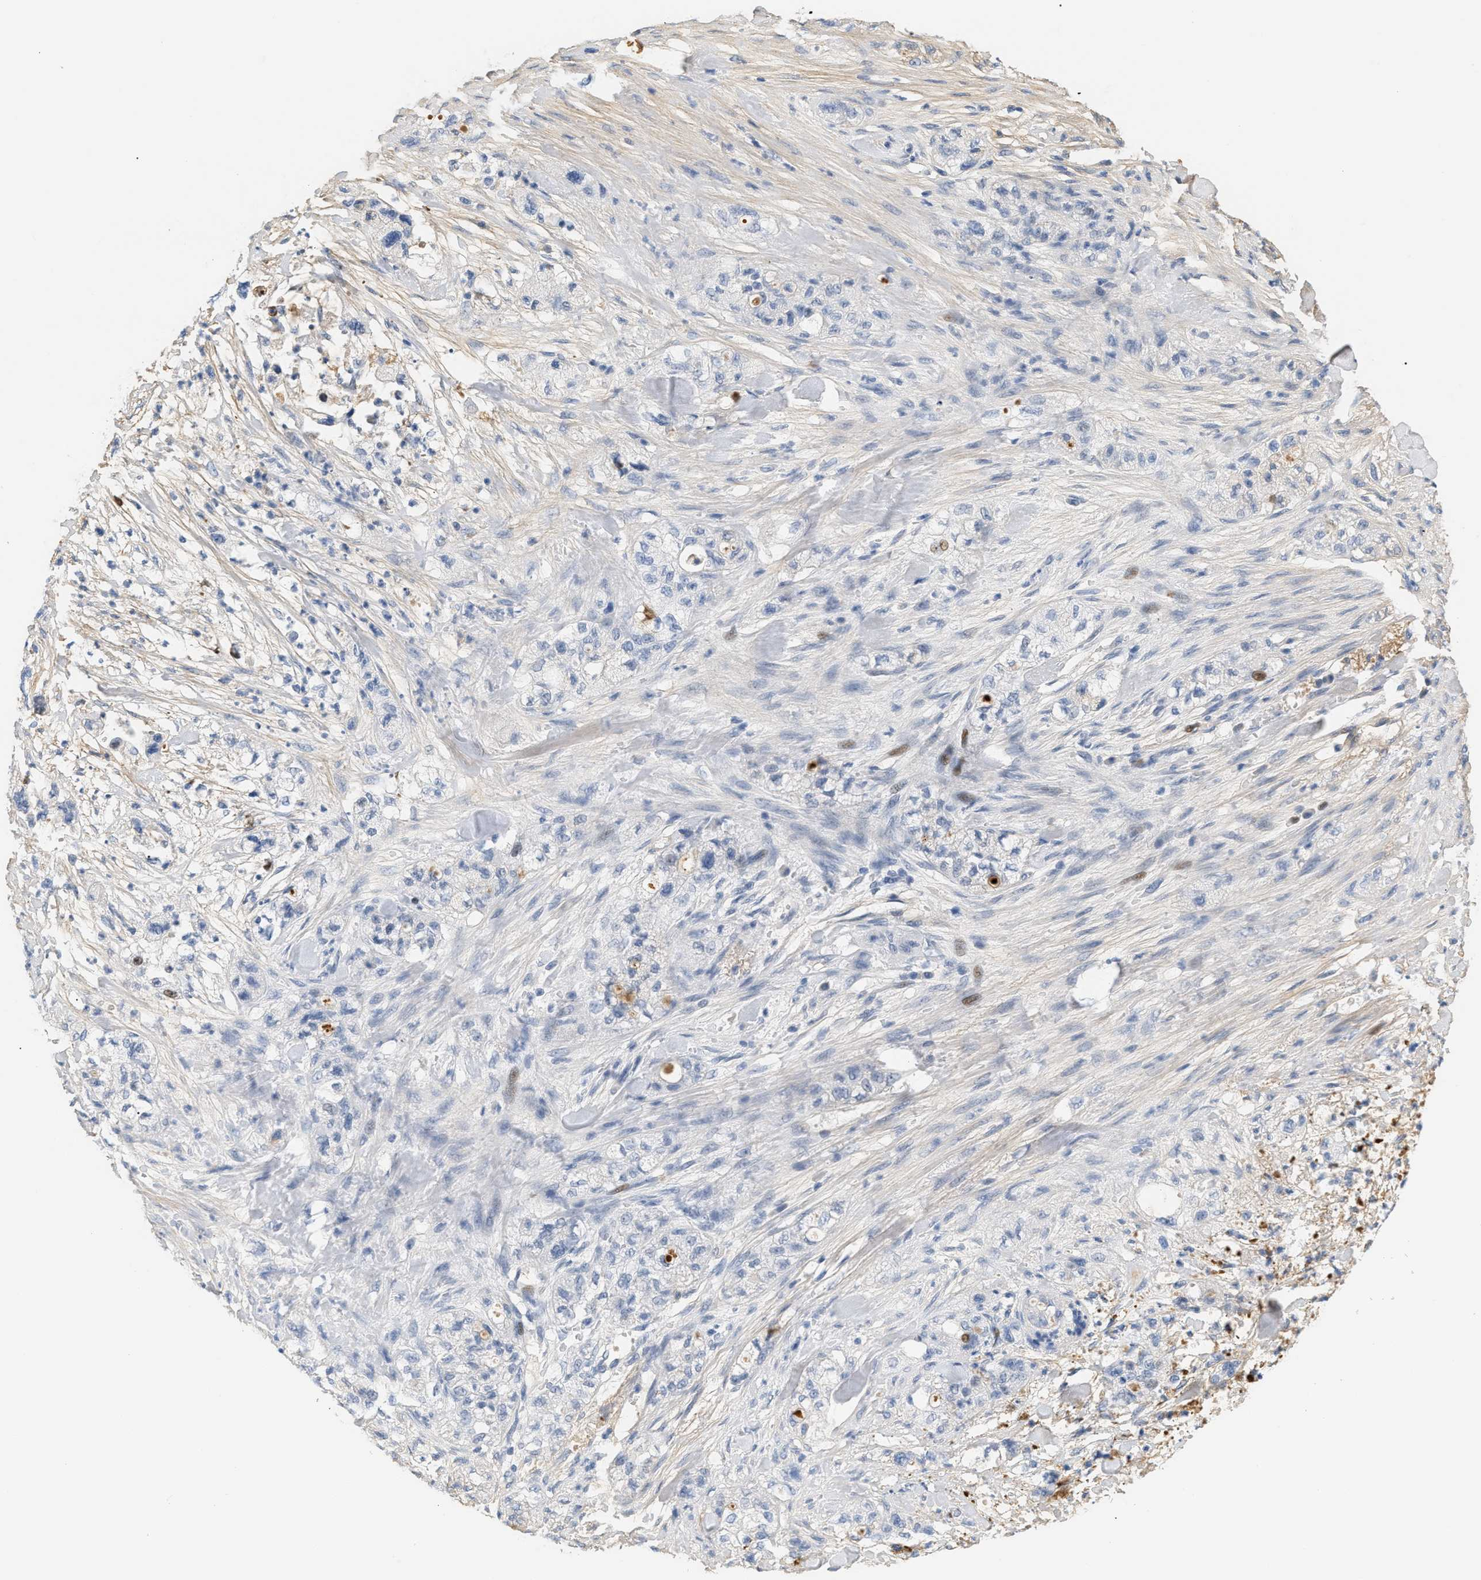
{"staining": {"intensity": "negative", "quantity": "none", "location": "none"}, "tissue": "pancreatic cancer", "cell_type": "Tumor cells", "image_type": "cancer", "snomed": [{"axis": "morphology", "description": "Adenocarcinoma, NOS"}, {"axis": "topography", "description": "Pancreas"}], "caption": "Tumor cells show no significant positivity in adenocarcinoma (pancreatic).", "gene": "CFH", "patient": {"sex": "female", "age": 78}}